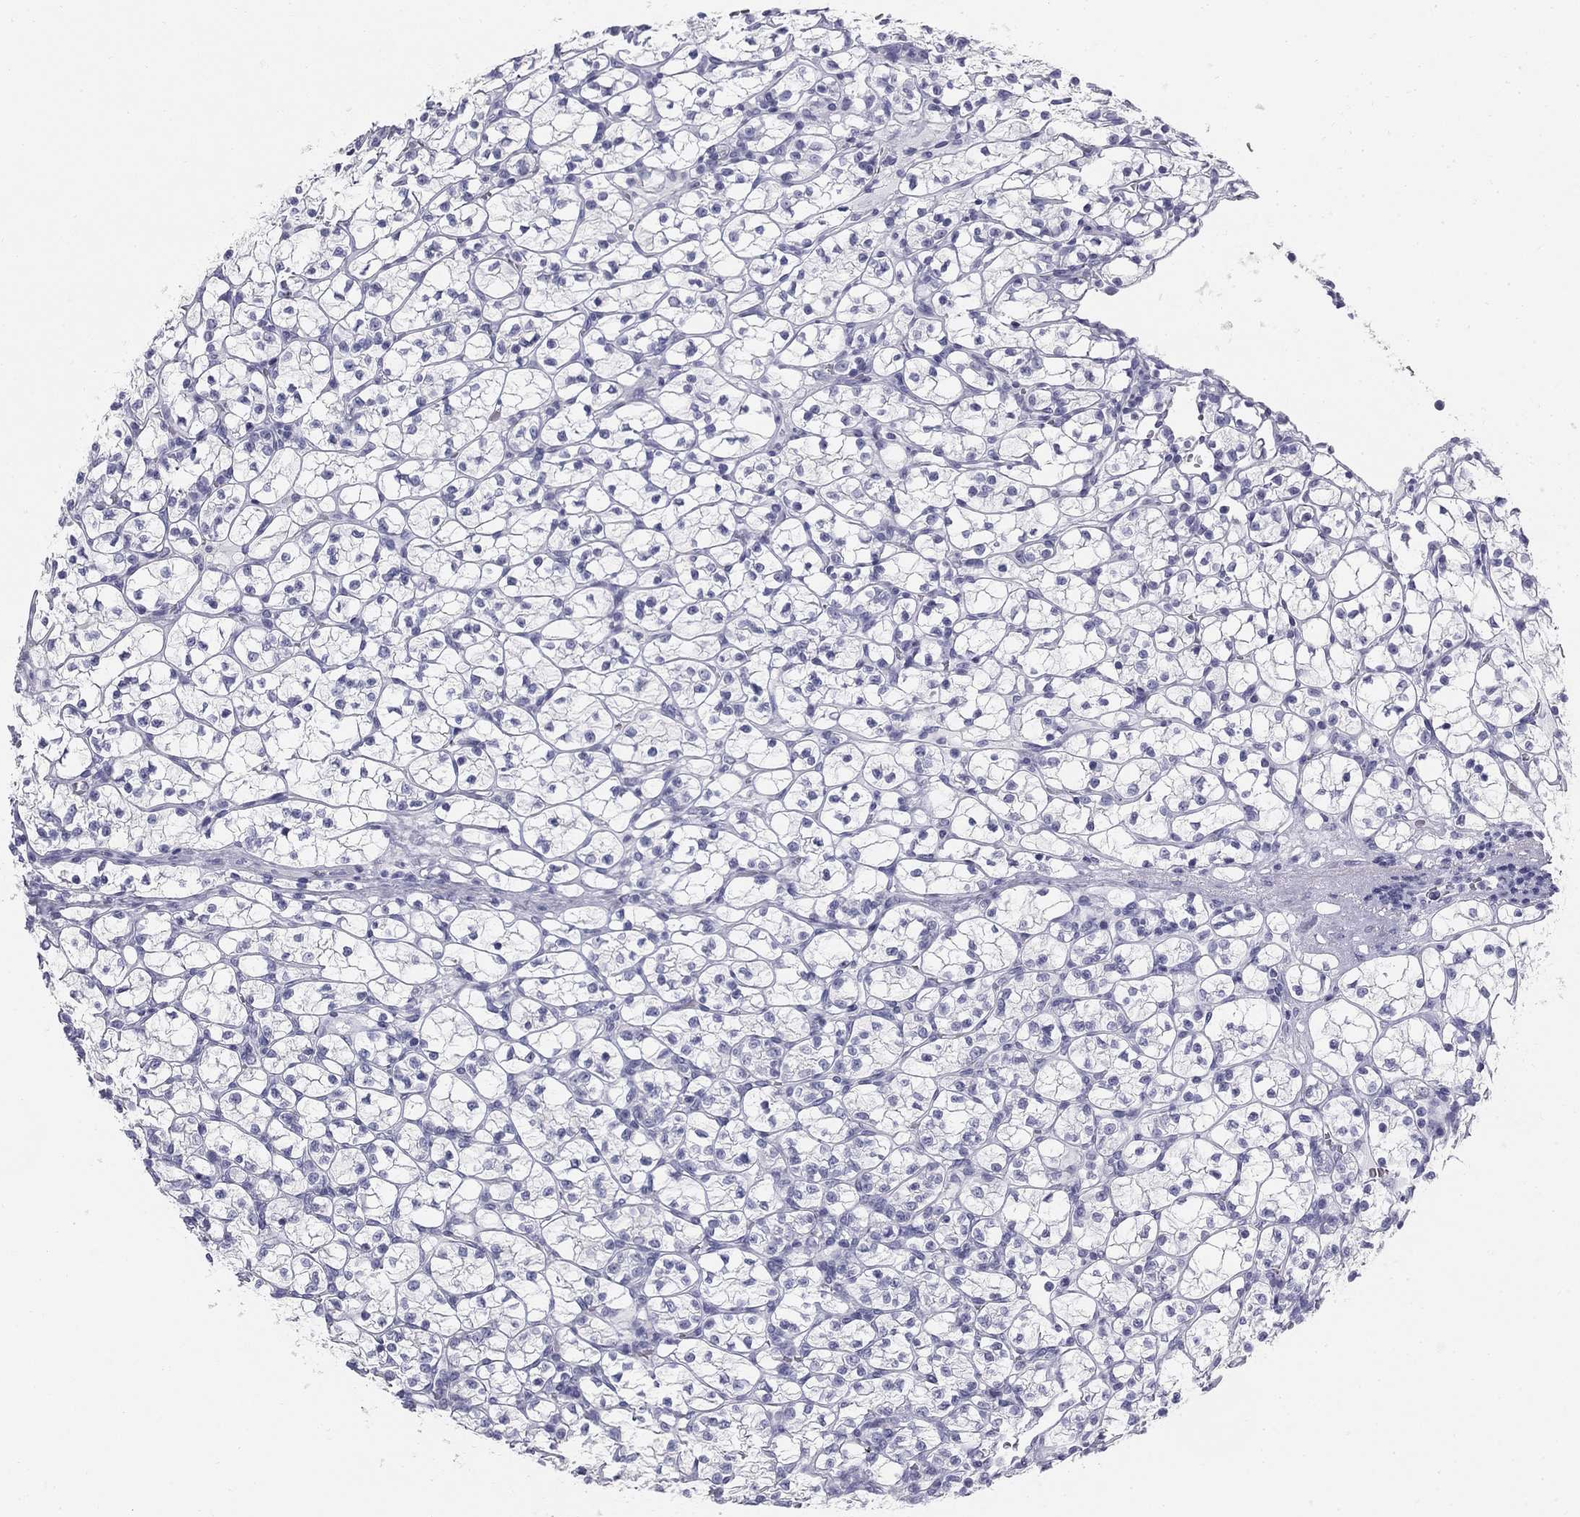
{"staining": {"intensity": "negative", "quantity": "none", "location": "none"}, "tissue": "renal cancer", "cell_type": "Tumor cells", "image_type": "cancer", "snomed": [{"axis": "morphology", "description": "Adenocarcinoma, NOS"}, {"axis": "topography", "description": "Kidney"}], "caption": "The histopathology image reveals no significant expression in tumor cells of renal cancer.", "gene": "SULT2B1", "patient": {"sex": "female", "age": 89}}